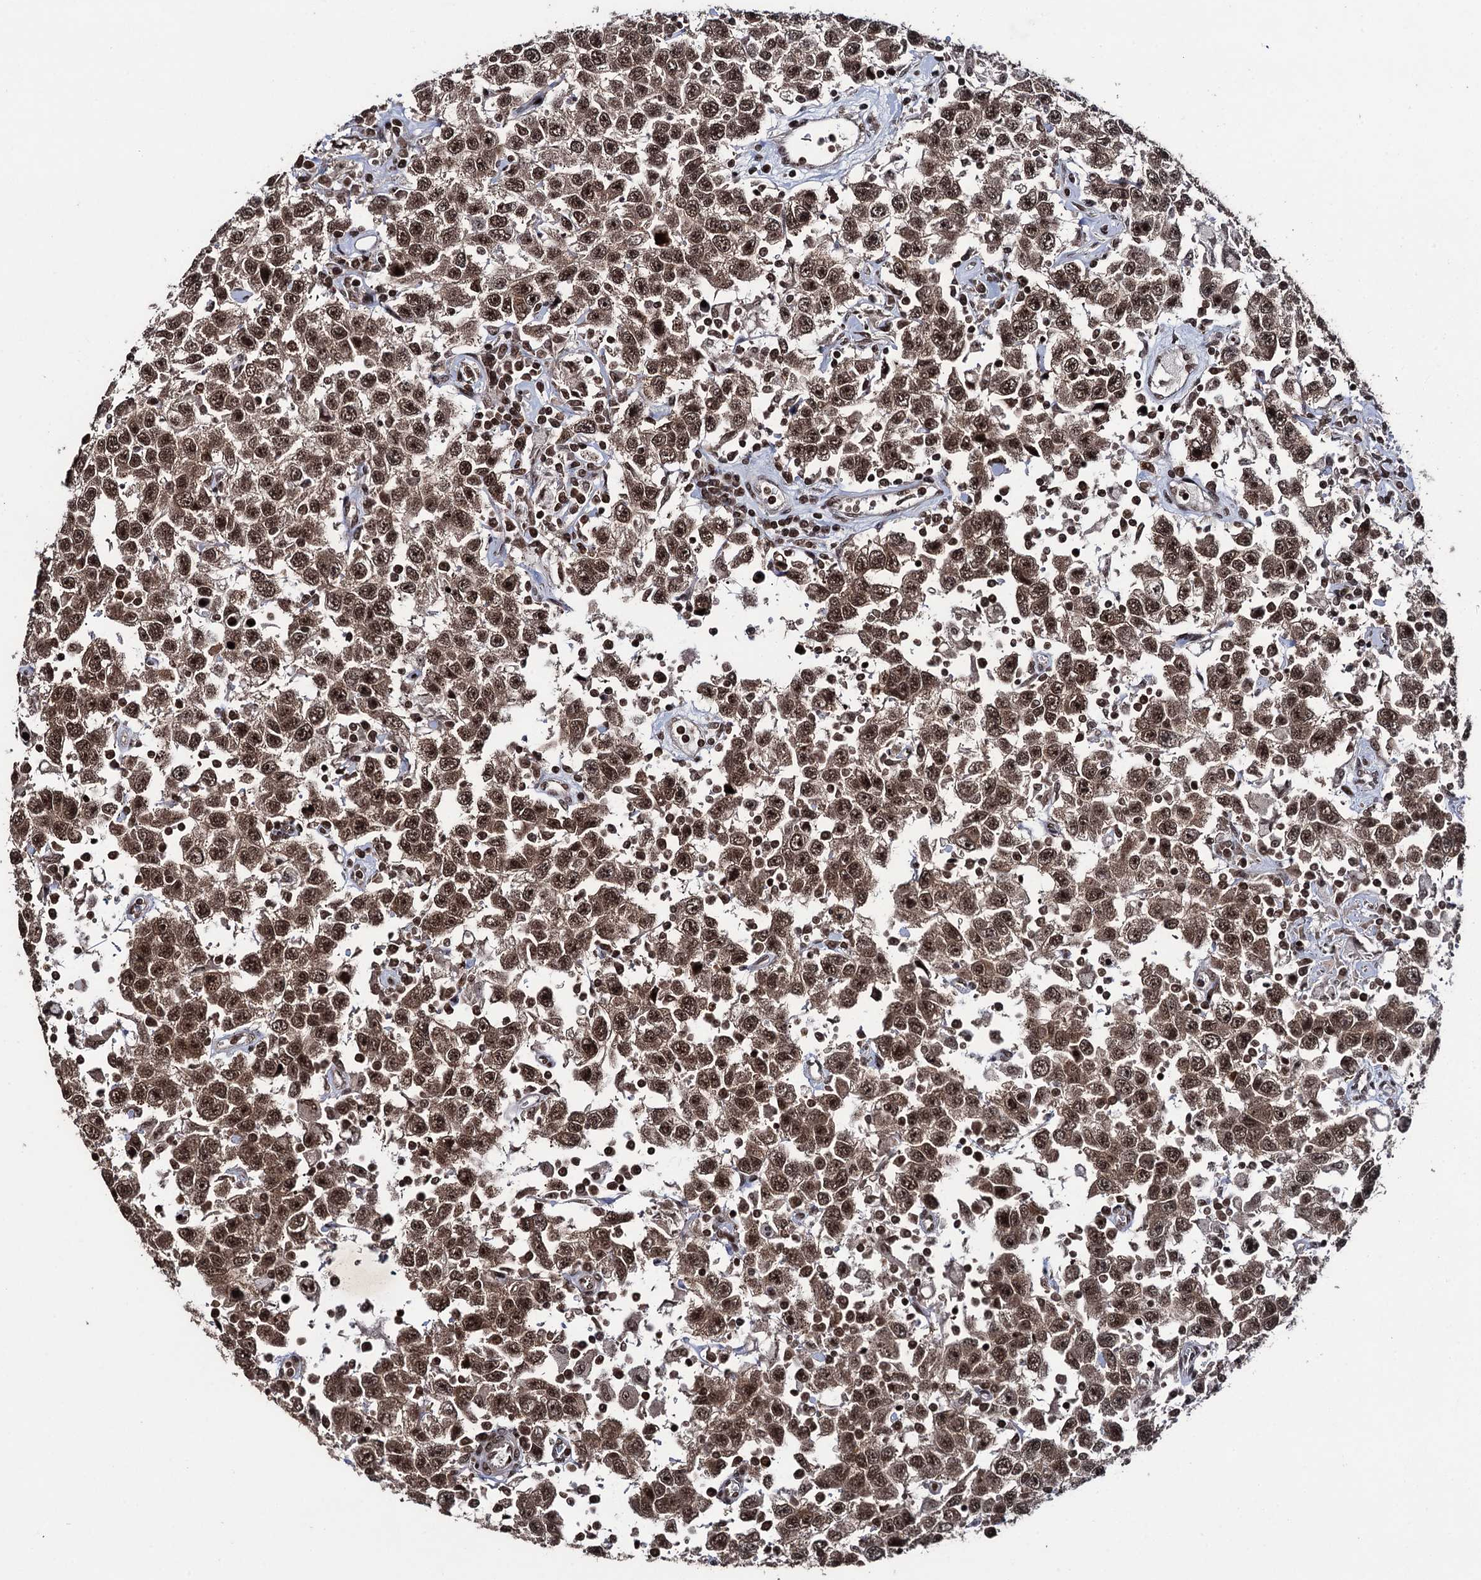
{"staining": {"intensity": "strong", "quantity": ">75%", "location": "cytoplasmic/membranous,nuclear"}, "tissue": "testis cancer", "cell_type": "Tumor cells", "image_type": "cancer", "snomed": [{"axis": "morphology", "description": "Seminoma, NOS"}, {"axis": "topography", "description": "Testis"}], "caption": "Immunohistochemistry (IHC) (DAB (3,3'-diaminobenzidine)) staining of testis seminoma reveals strong cytoplasmic/membranous and nuclear protein expression in about >75% of tumor cells.", "gene": "ZNF169", "patient": {"sex": "male", "age": 41}}